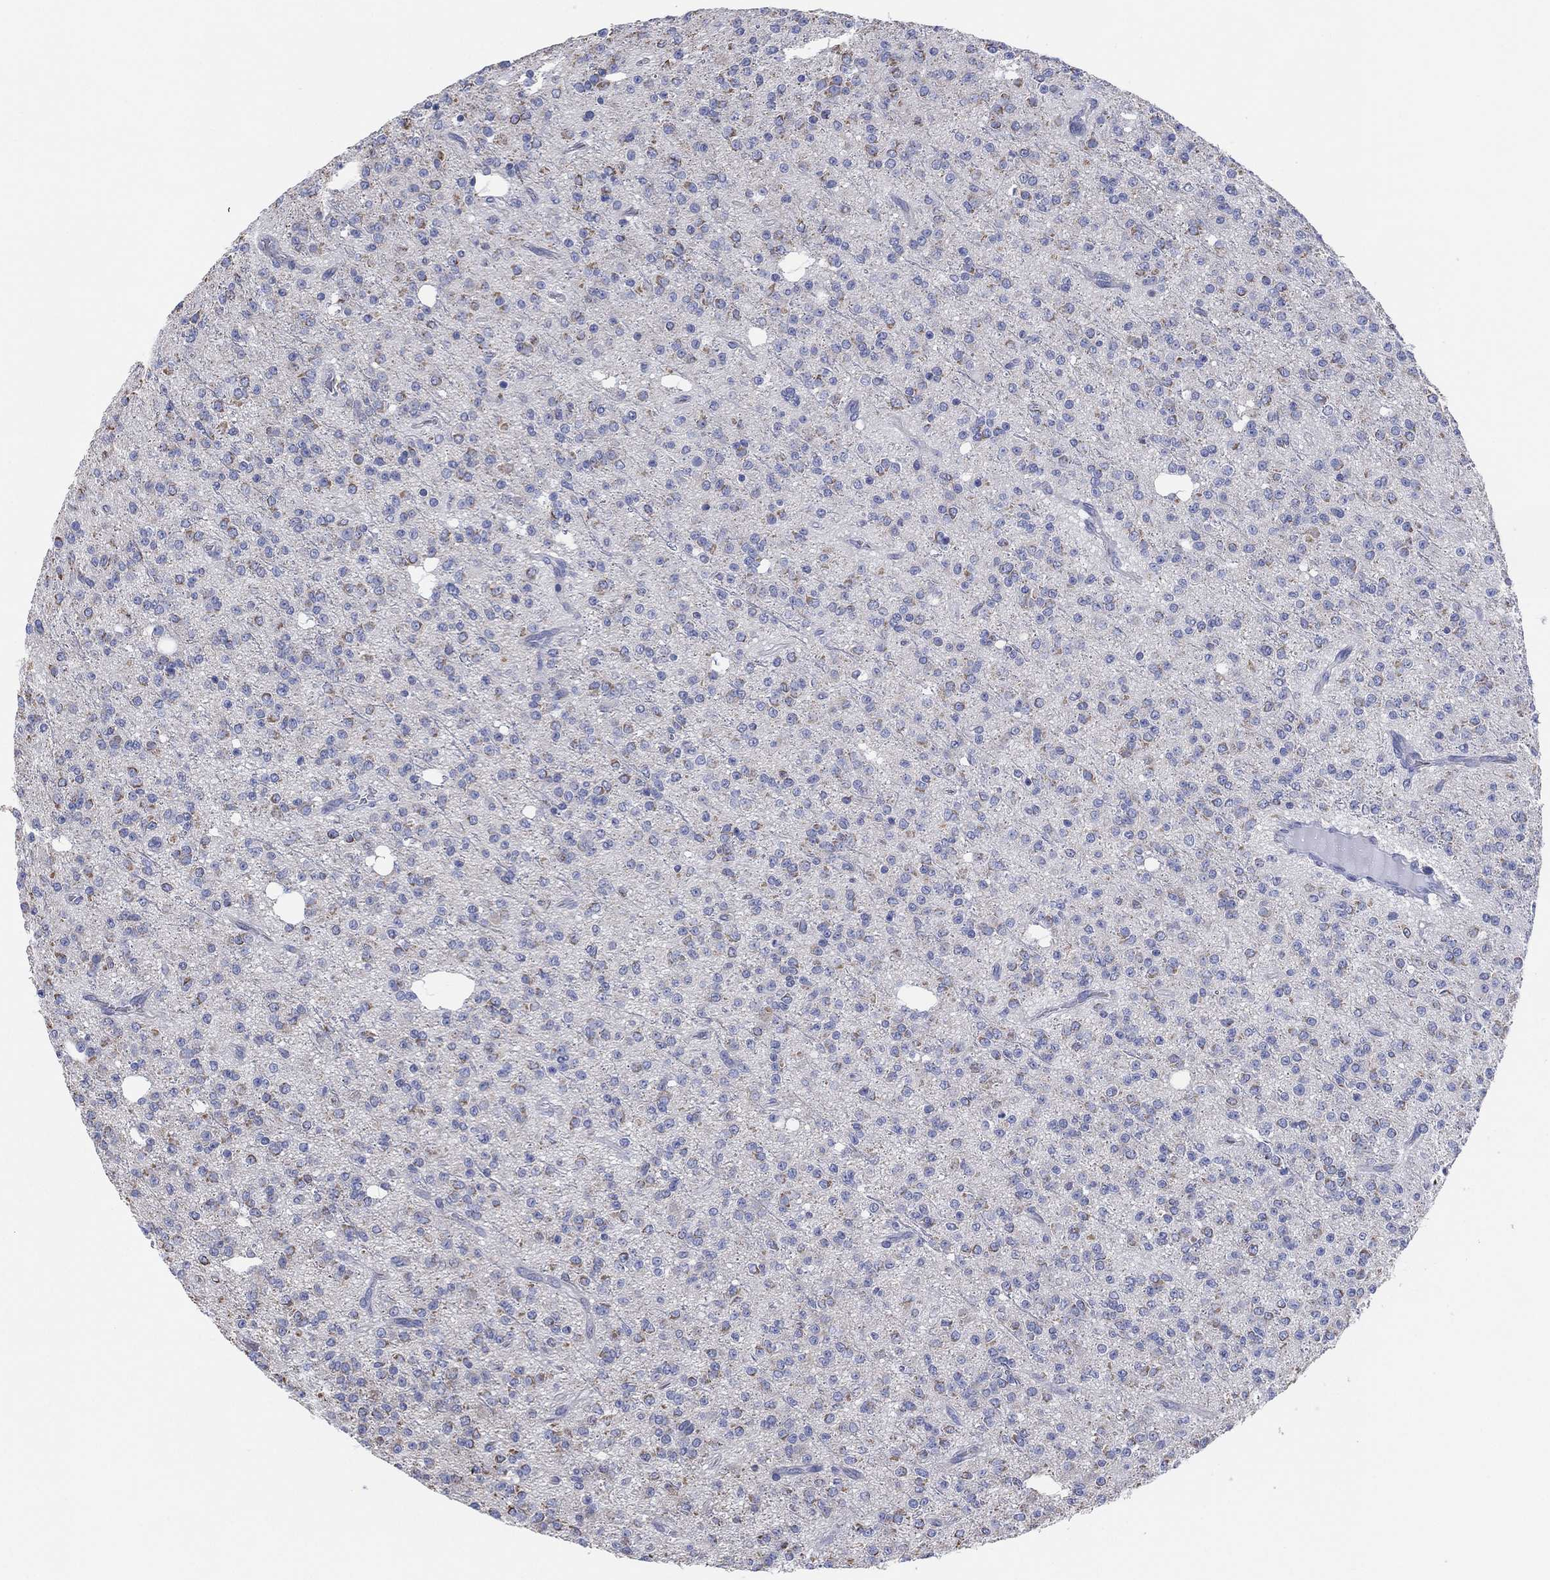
{"staining": {"intensity": "weak", "quantity": "25%-75%", "location": "cytoplasmic/membranous"}, "tissue": "glioma", "cell_type": "Tumor cells", "image_type": "cancer", "snomed": [{"axis": "morphology", "description": "Glioma, malignant, Low grade"}, {"axis": "topography", "description": "Brain"}], "caption": "DAB (3,3'-diaminobenzidine) immunohistochemical staining of human glioma exhibits weak cytoplasmic/membranous protein positivity in approximately 25%-75% of tumor cells.", "gene": "CFTR", "patient": {"sex": "male", "age": 27}}